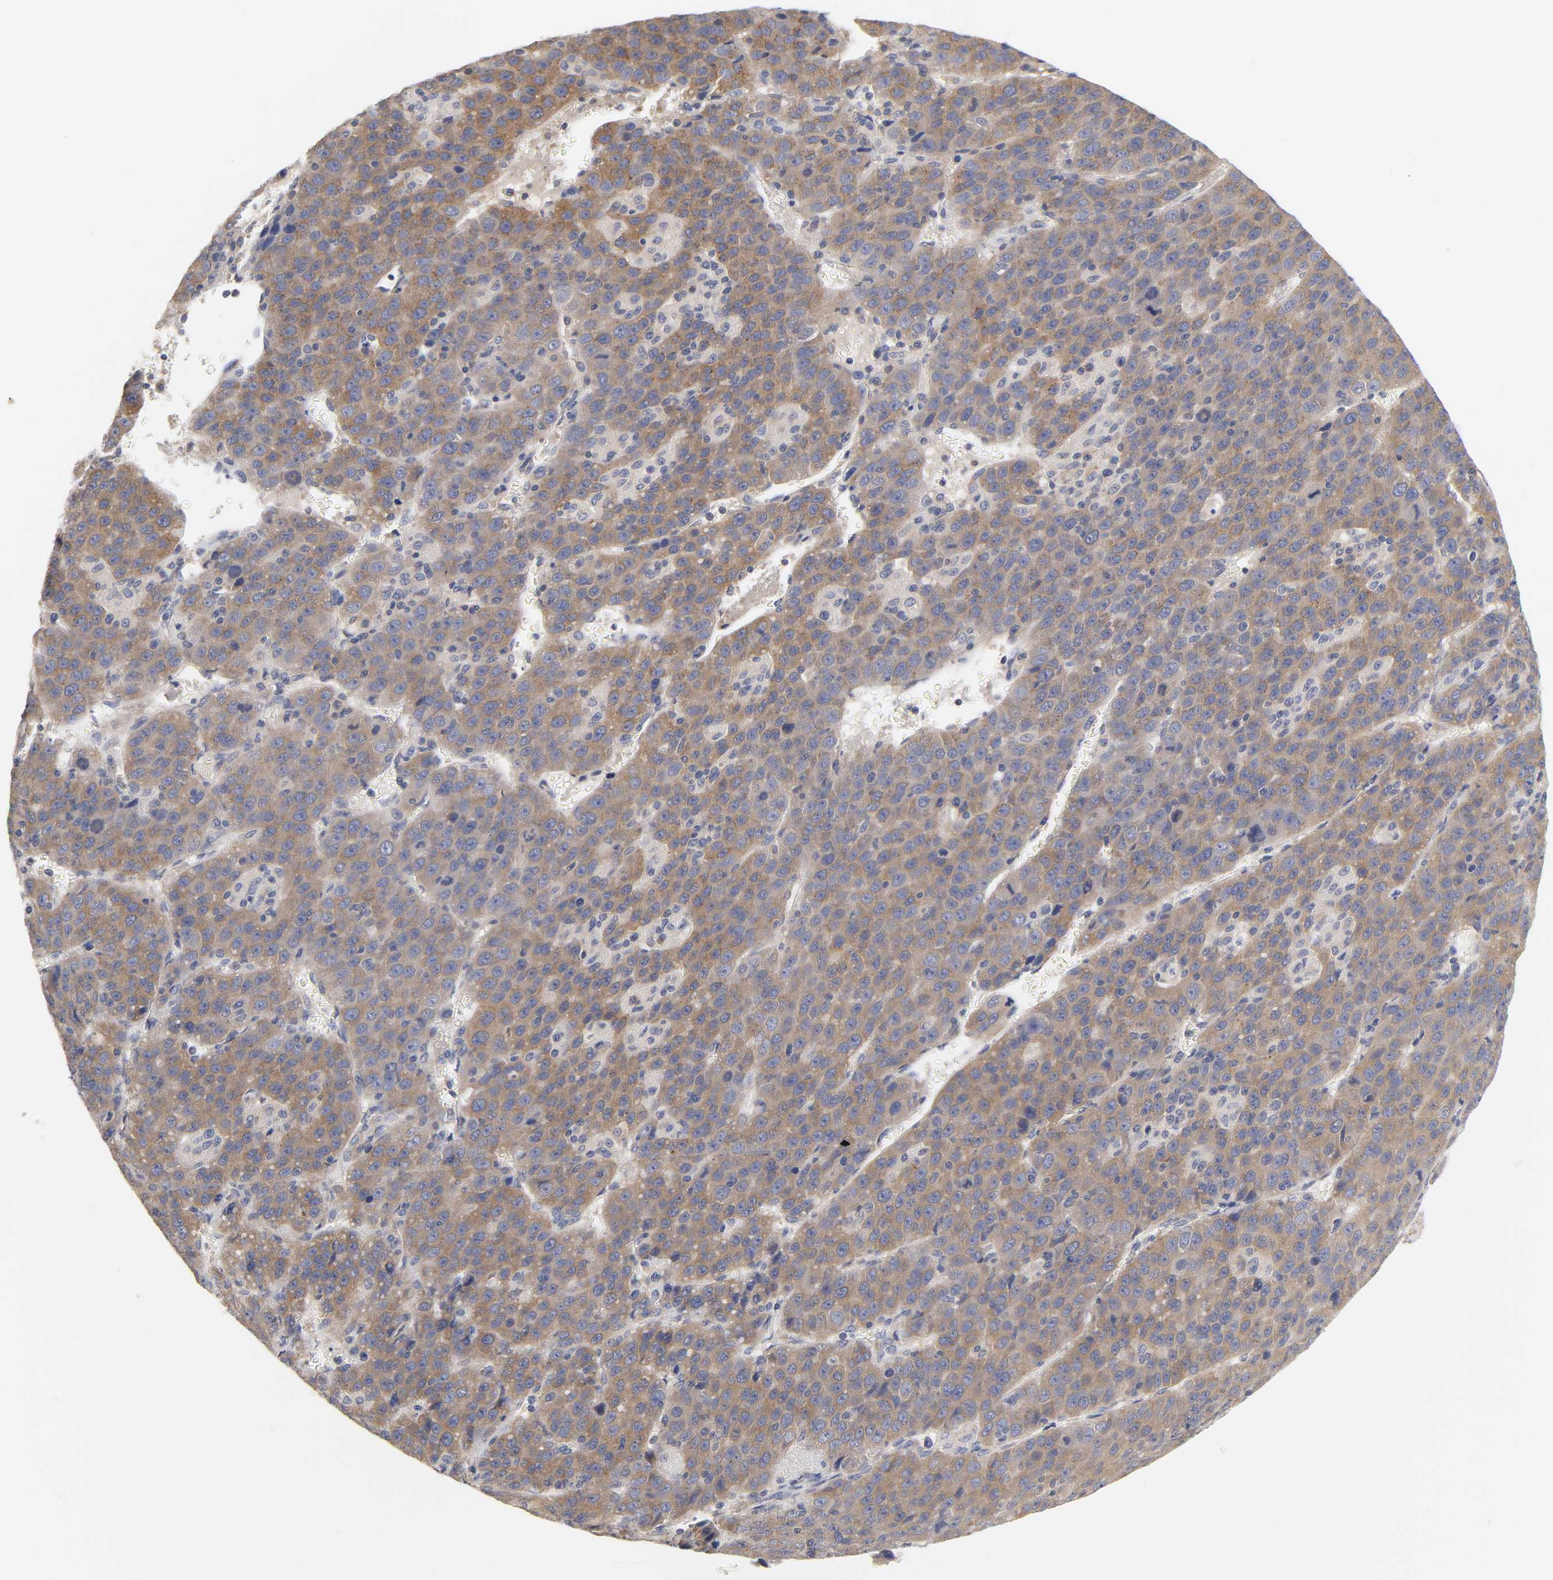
{"staining": {"intensity": "moderate", "quantity": ">75%", "location": "cytoplasmic/membranous"}, "tissue": "liver cancer", "cell_type": "Tumor cells", "image_type": "cancer", "snomed": [{"axis": "morphology", "description": "Carcinoma, Hepatocellular, NOS"}, {"axis": "topography", "description": "Liver"}], "caption": "Brown immunohistochemical staining in liver cancer displays moderate cytoplasmic/membranous positivity in approximately >75% of tumor cells.", "gene": "C17orf75", "patient": {"sex": "female", "age": 53}}